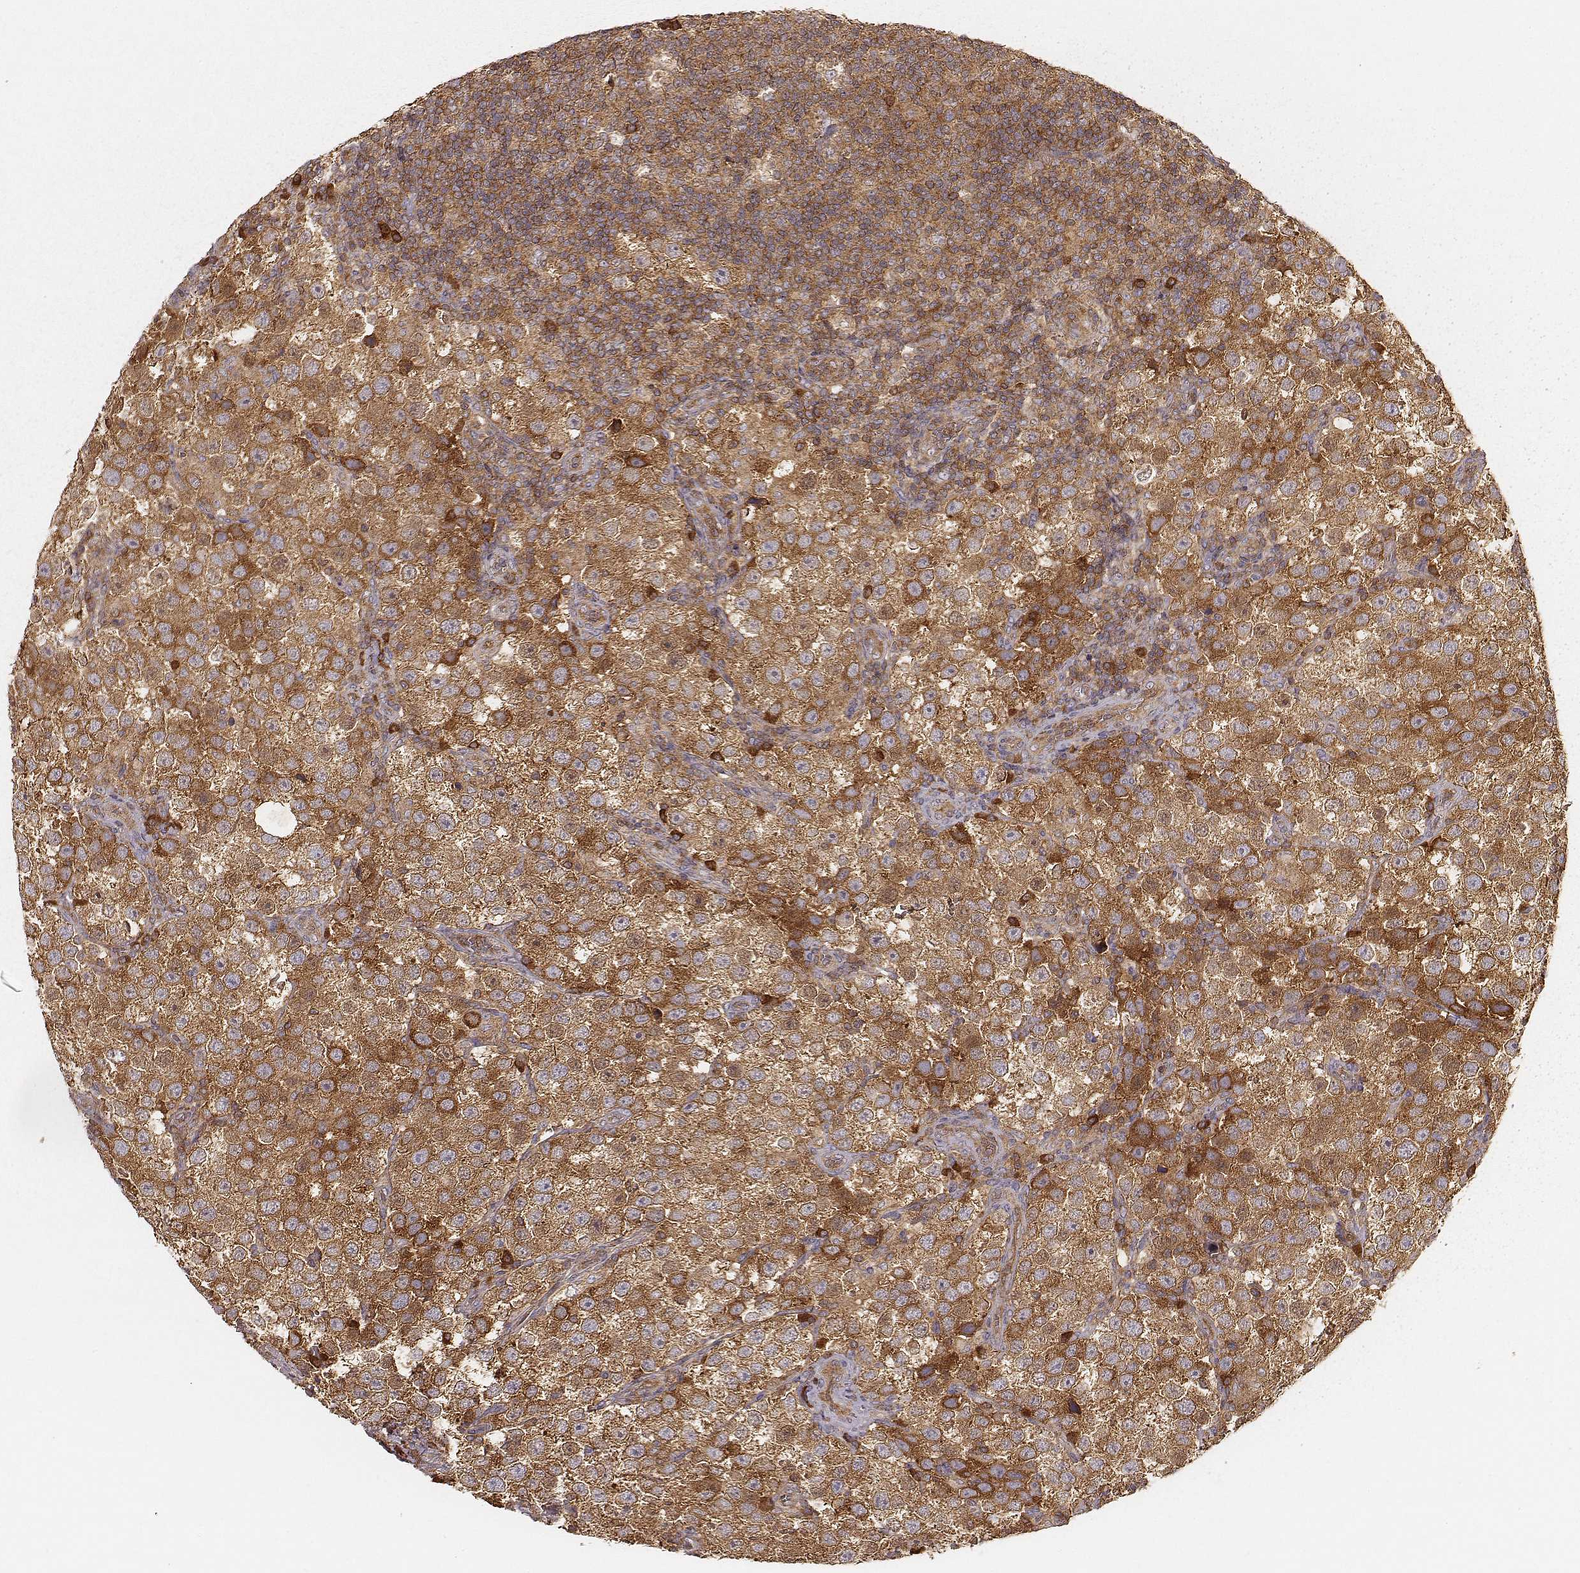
{"staining": {"intensity": "strong", "quantity": ">75%", "location": "cytoplasmic/membranous"}, "tissue": "testis cancer", "cell_type": "Tumor cells", "image_type": "cancer", "snomed": [{"axis": "morphology", "description": "Seminoma, NOS"}, {"axis": "topography", "description": "Testis"}], "caption": "Immunohistochemical staining of human seminoma (testis) demonstrates strong cytoplasmic/membranous protein staining in about >75% of tumor cells. Immunohistochemistry (ihc) stains the protein of interest in brown and the nuclei are stained blue.", "gene": "CARS1", "patient": {"sex": "male", "age": 37}}